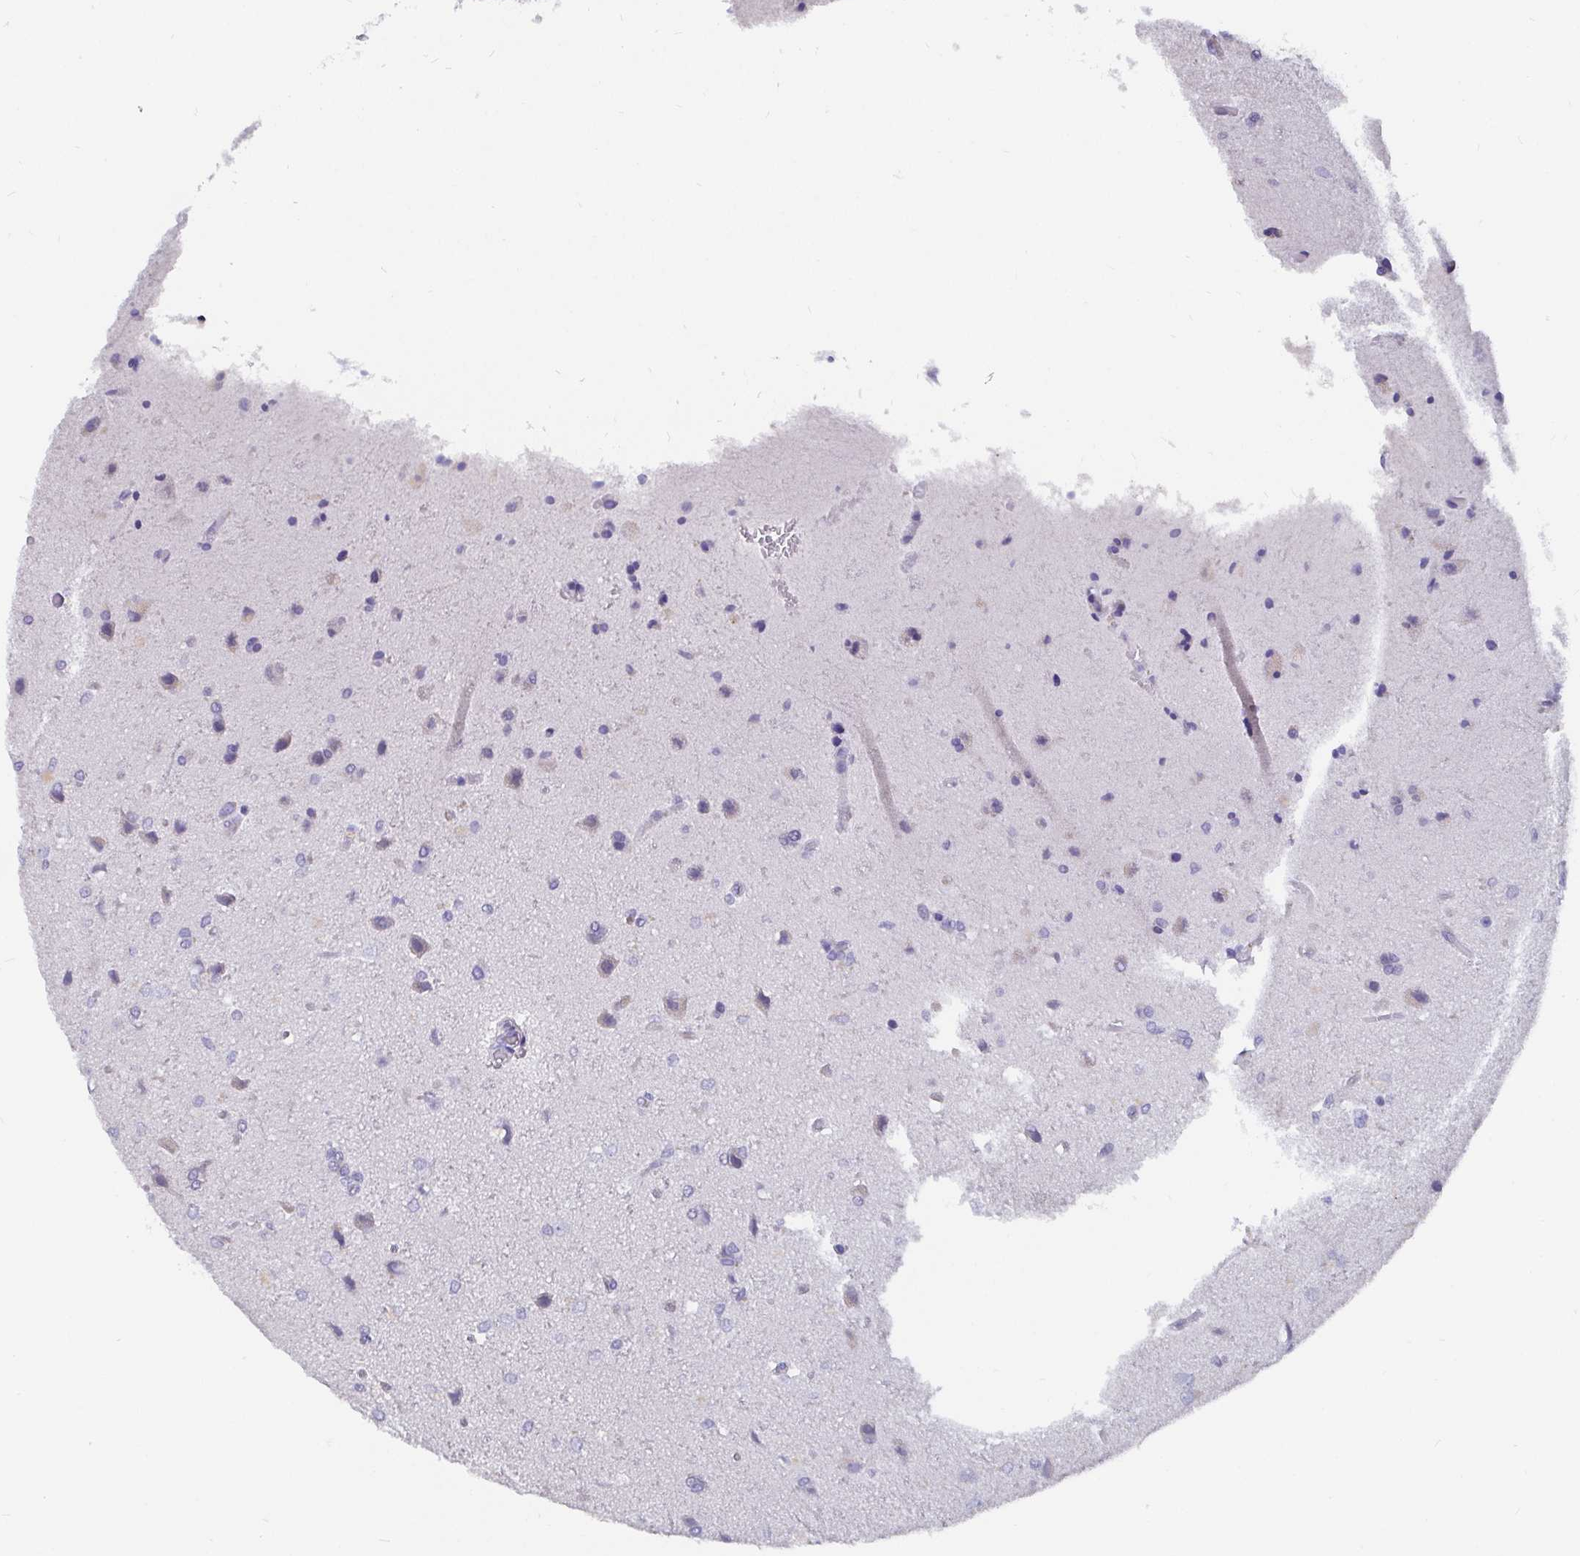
{"staining": {"intensity": "negative", "quantity": "none", "location": "none"}, "tissue": "glioma", "cell_type": "Tumor cells", "image_type": "cancer", "snomed": [{"axis": "morphology", "description": "Glioma, malignant, High grade"}, {"axis": "topography", "description": "Brain"}], "caption": "Immunohistochemistry (IHC) of malignant glioma (high-grade) displays no positivity in tumor cells. (DAB immunohistochemistry, high magnification).", "gene": "ADAMTS6", "patient": {"sex": "male", "age": 68}}